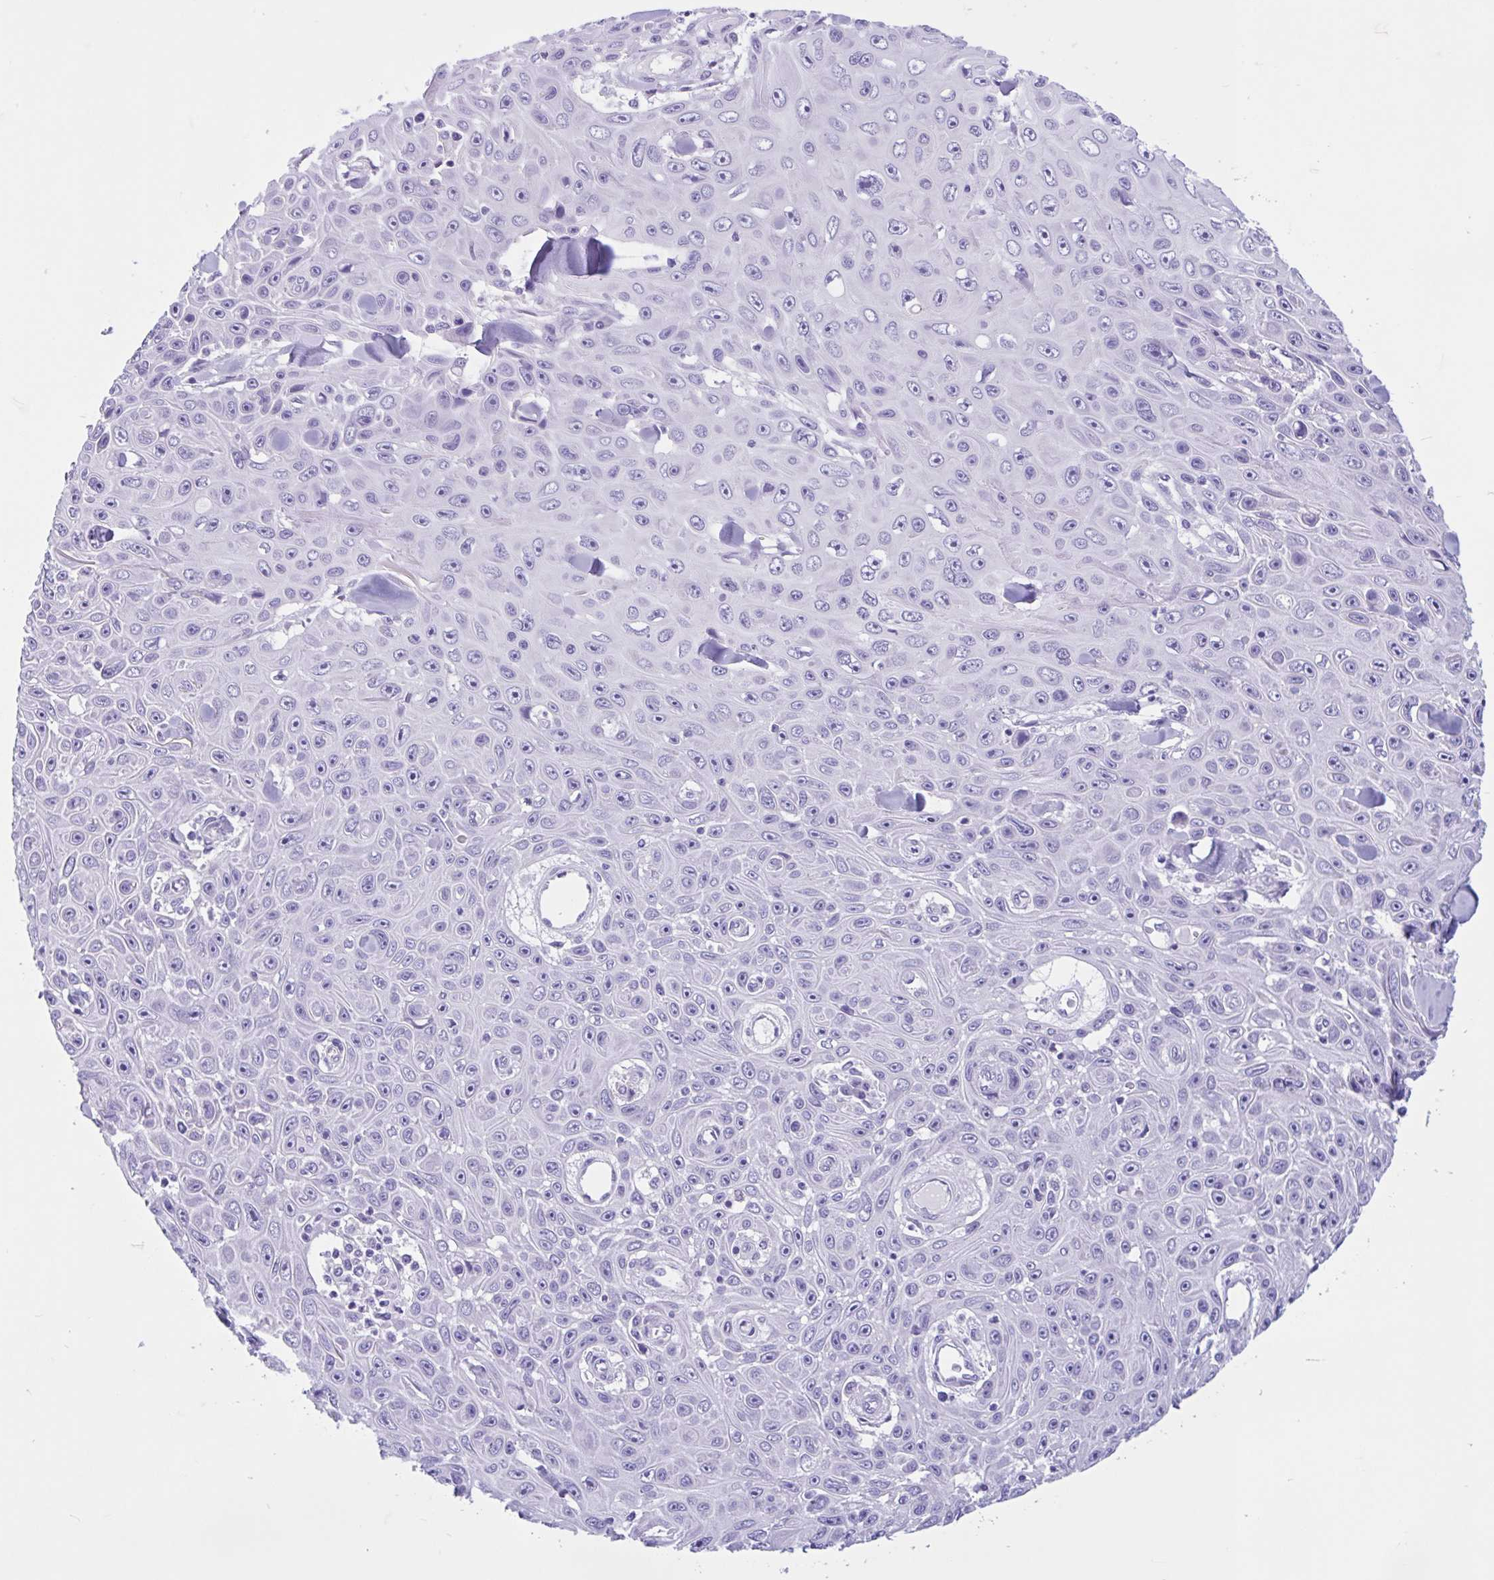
{"staining": {"intensity": "negative", "quantity": "none", "location": "none"}, "tissue": "skin cancer", "cell_type": "Tumor cells", "image_type": "cancer", "snomed": [{"axis": "morphology", "description": "Squamous cell carcinoma, NOS"}, {"axis": "topography", "description": "Skin"}], "caption": "The image shows no staining of tumor cells in skin cancer (squamous cell carcinoma).", "gene": "ZNF319", "patient": {"sex": "male", "age": 82}}